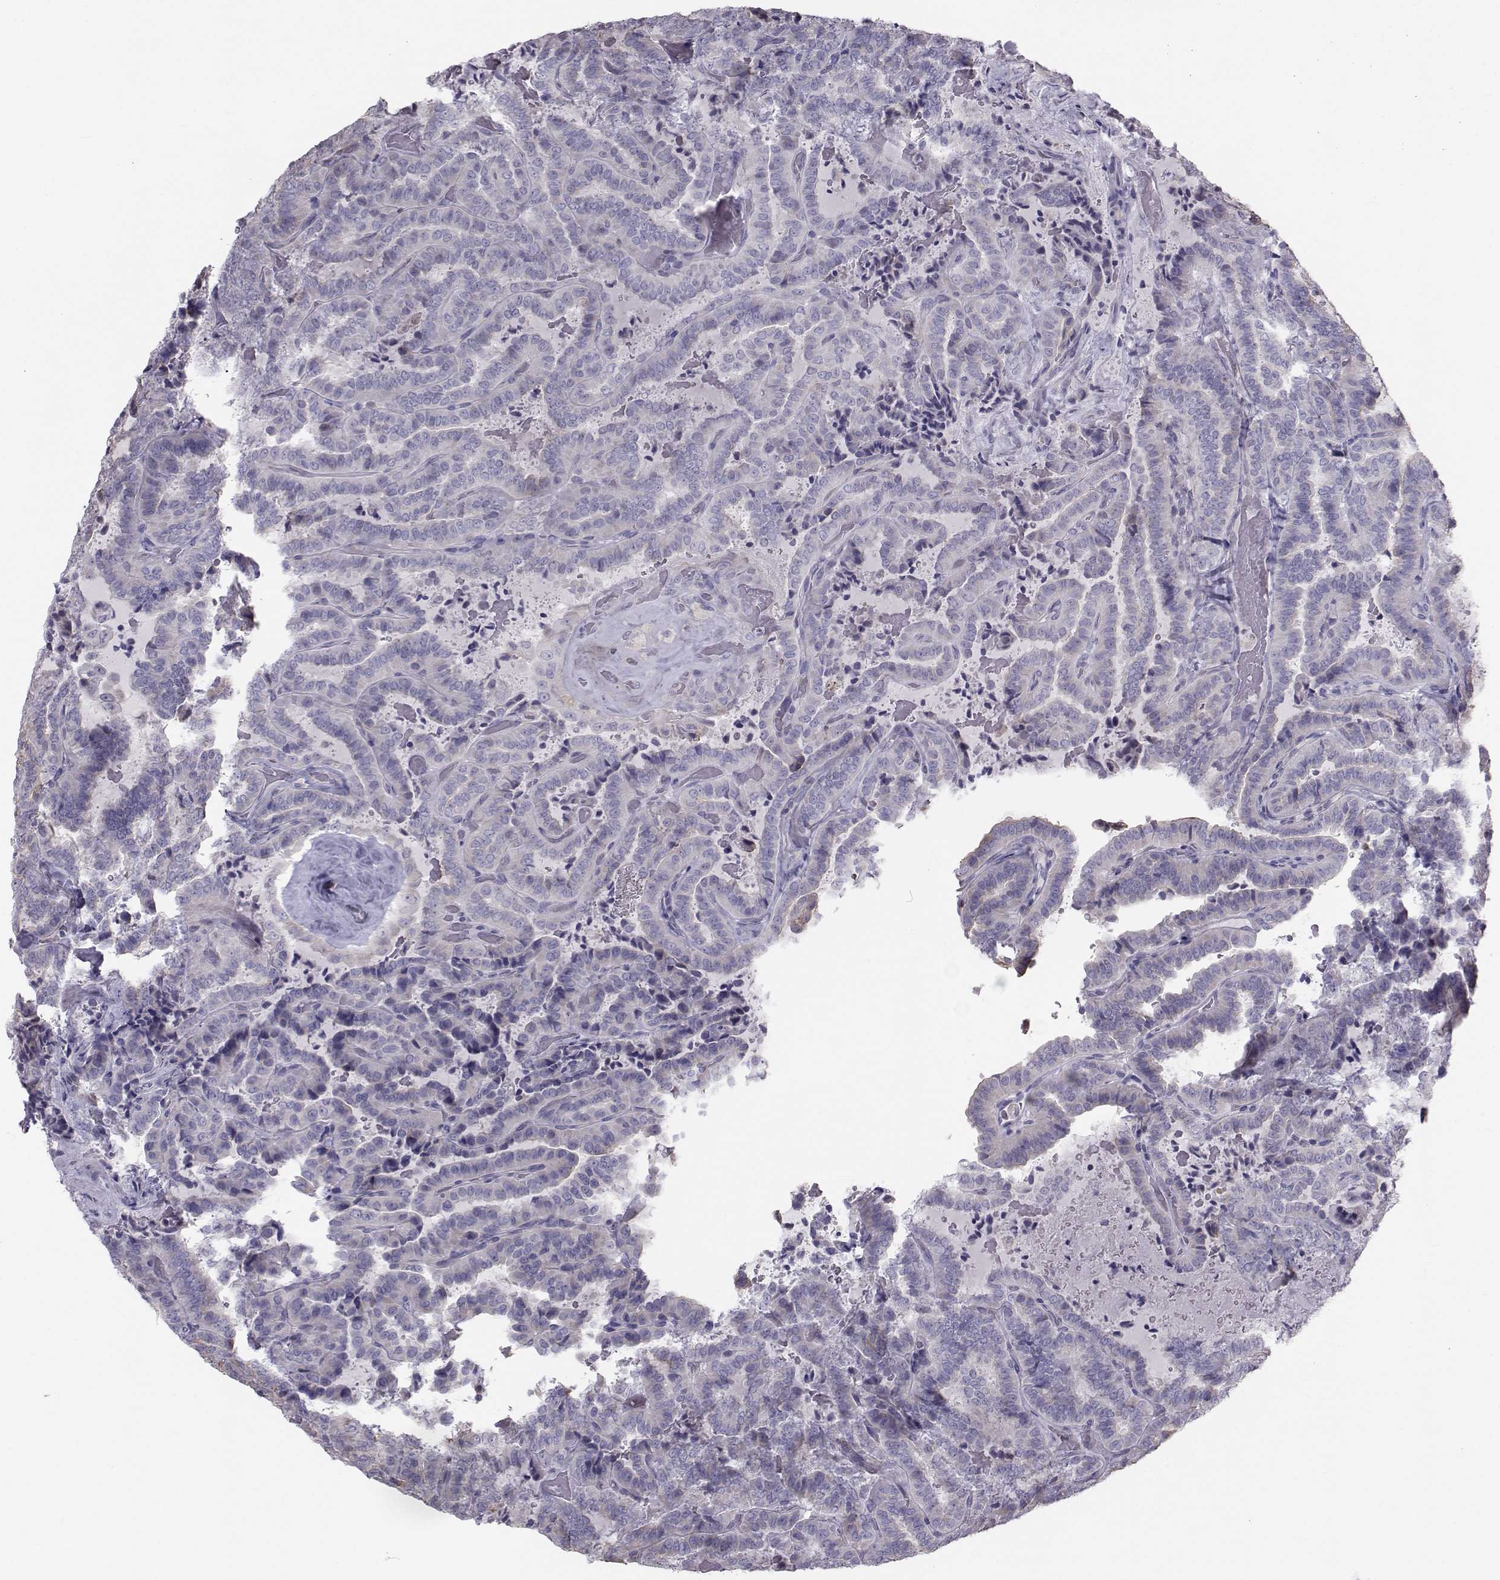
{"staining": {"intensity": "negative", "quantity": "none", "location": "none"}, "tissue": "thyroid cancer", "cell_type": "Tumor cells", "image_type": "cancer", "snomed": [{"axis": "morphology", "description": "Papillary adenocarcinoma, NOS"}, {"axis": "topography", "description": "Thyroid gland"}], "caption": "Papillary adenocarcinoma (thyroid) was stained to show a protein in brown. There is no significant expression in tumor cells.", "gene": "GARIN3", "patient": {"sex": "female", "age": 39}}